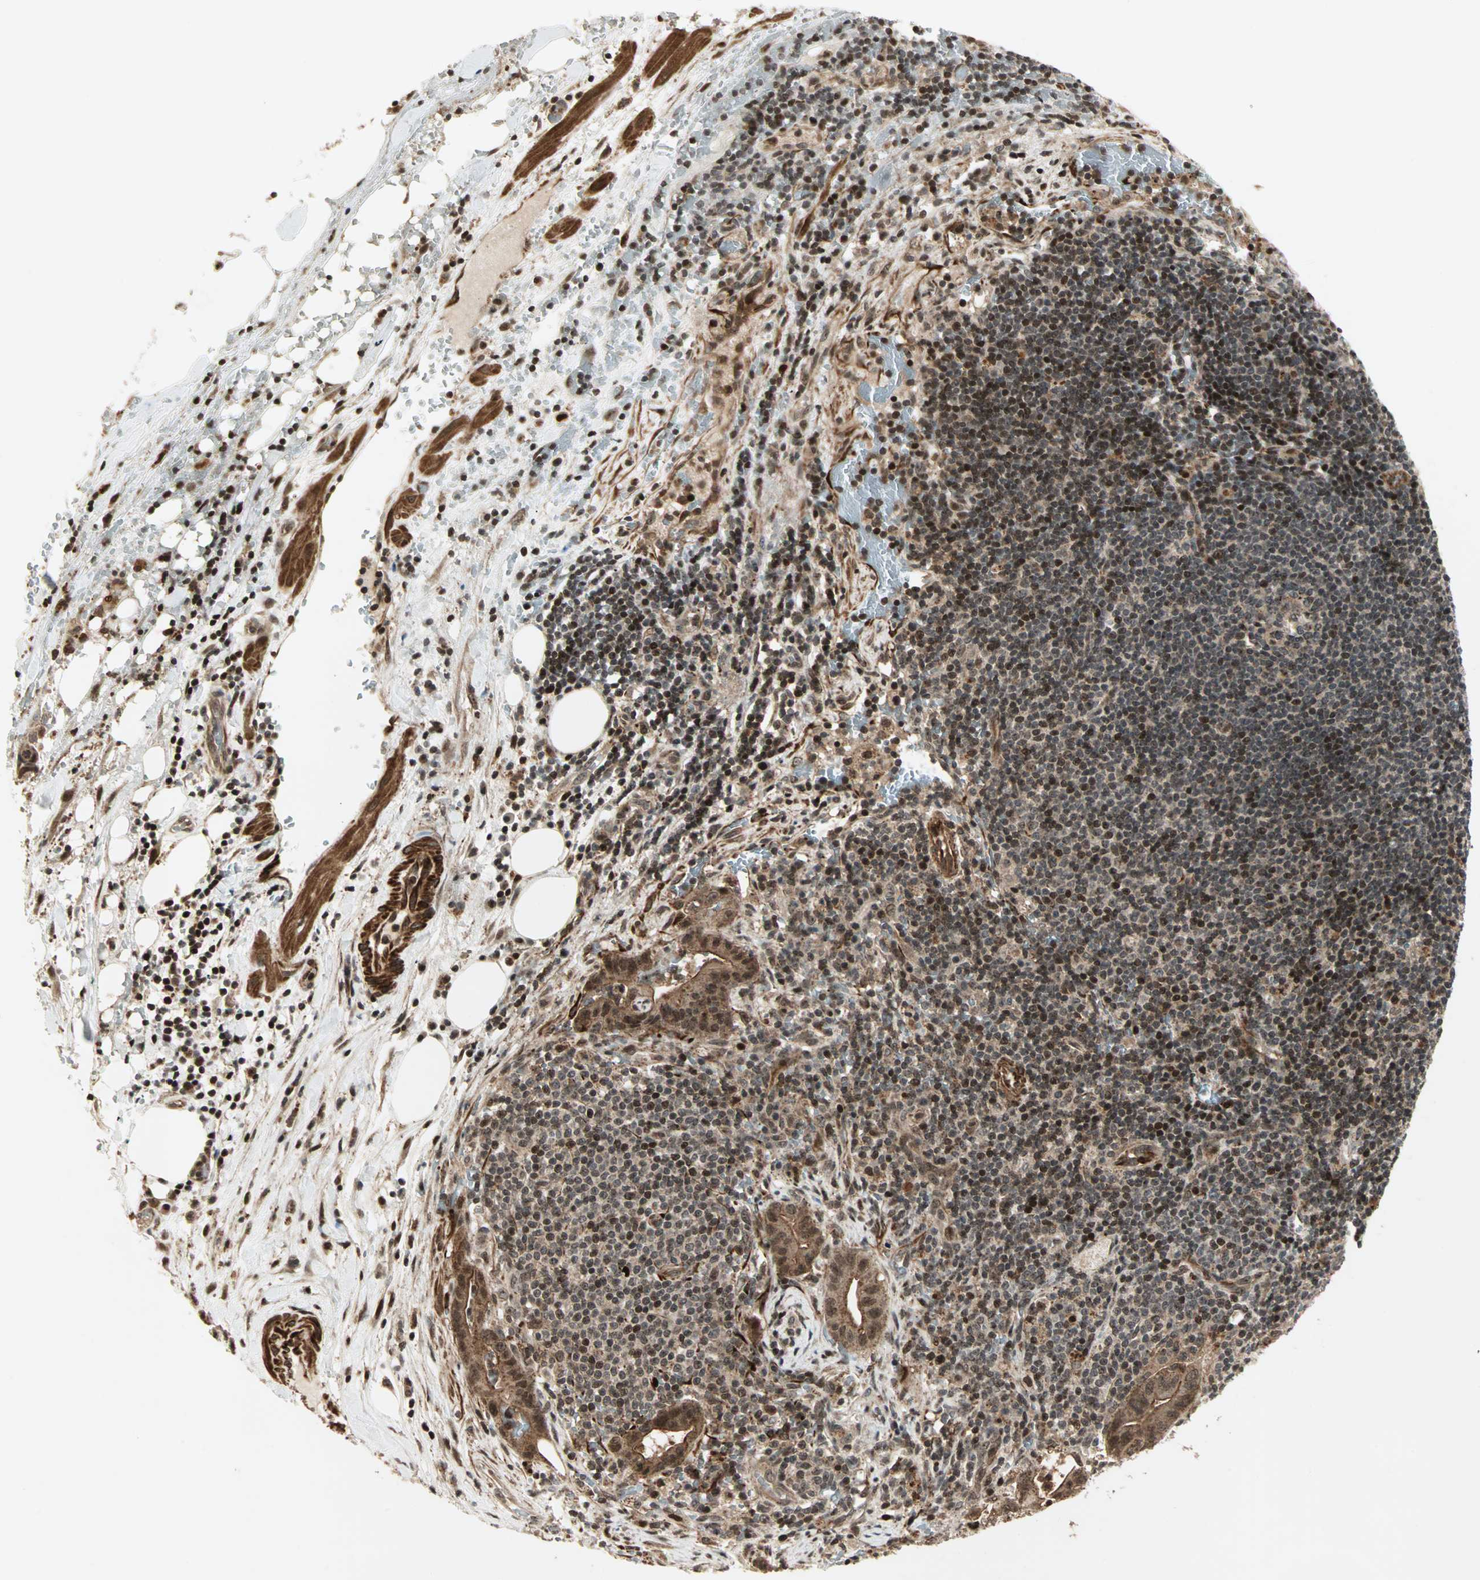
{"staining": {"intensity": "moderate", "quantity": ">75%", "location": "cytoplasmic/membranous,nuclear"}, "tissue": "liver cancer", "cell_type": "Tumor cells", "image_type": "cancer", "snomed": [{"axis": "morphology", "description": "Cholangiocarcinoma"}, {"axis": "topography", "description": "Liver"}], "caption": "Immunohistochemistry (IHC) (DAB (3,3'-diaminobenzidine)) staining of human cholangiocarcinoma (liver) displays moderate cytoplasmic/membranous and nuclear protein expression in approximately >75% of tumor cells.", "gene": "ZBED9", "patient": {"sex": "female", "age": 68}}